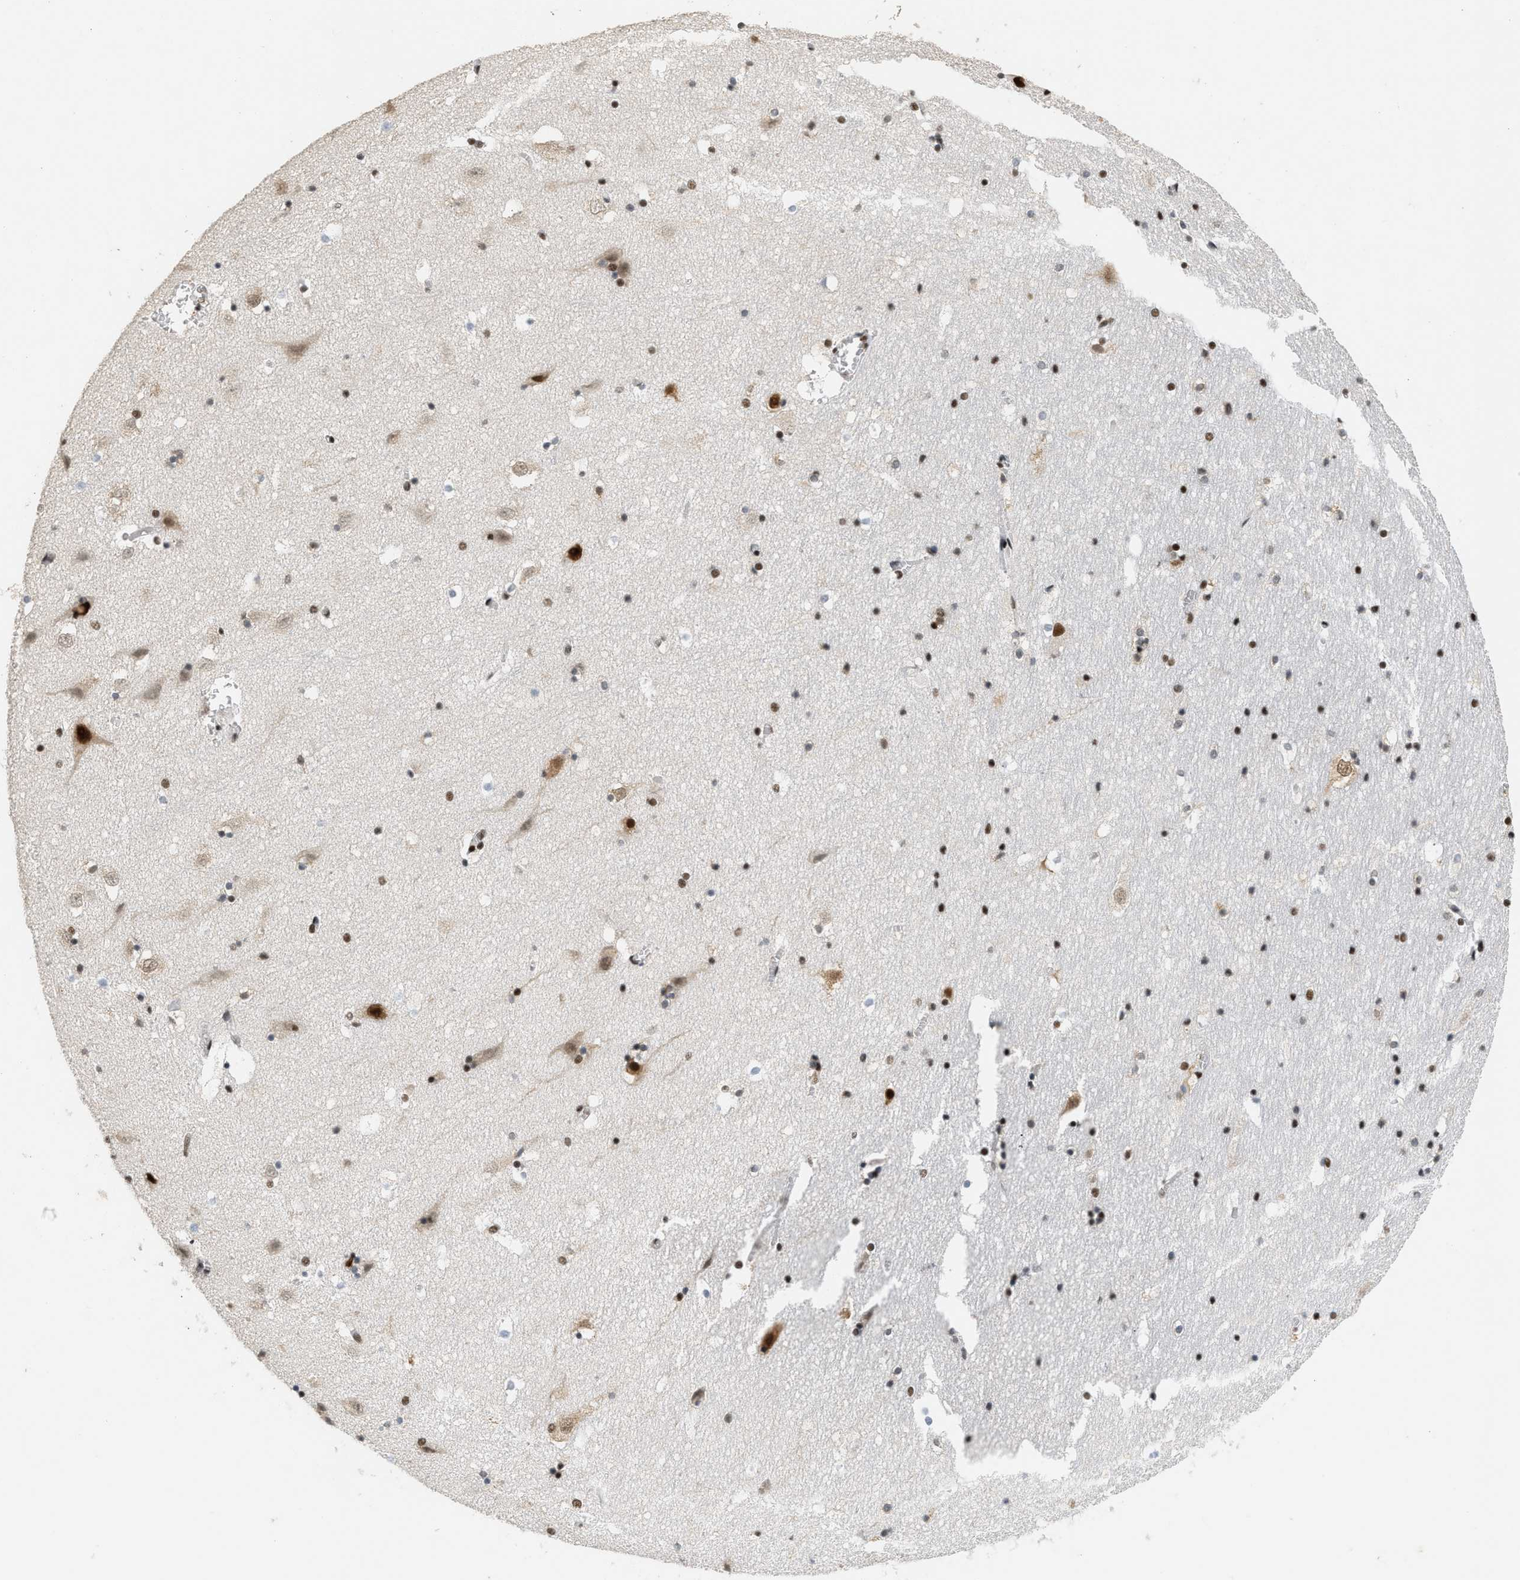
{"staining": {"intensity": "strong", "quantity": ">75%", "location": "nuclear"}, "tissue": "hippocampus", "cell_type": "Glial cells", "image_type": "normal", "snomed": [{"axis": "morphology", "description": "Normal tissue, NOS"}, {"axis": "topography", "description": "Hippocampus"}], "caption": "Protein staining demonstrates strong nuclear staining in about >75% of glial cells in unremarkable hippocampus.", "gene": "SMARCB1", "patient": {"sex": "male", "age": 45}}